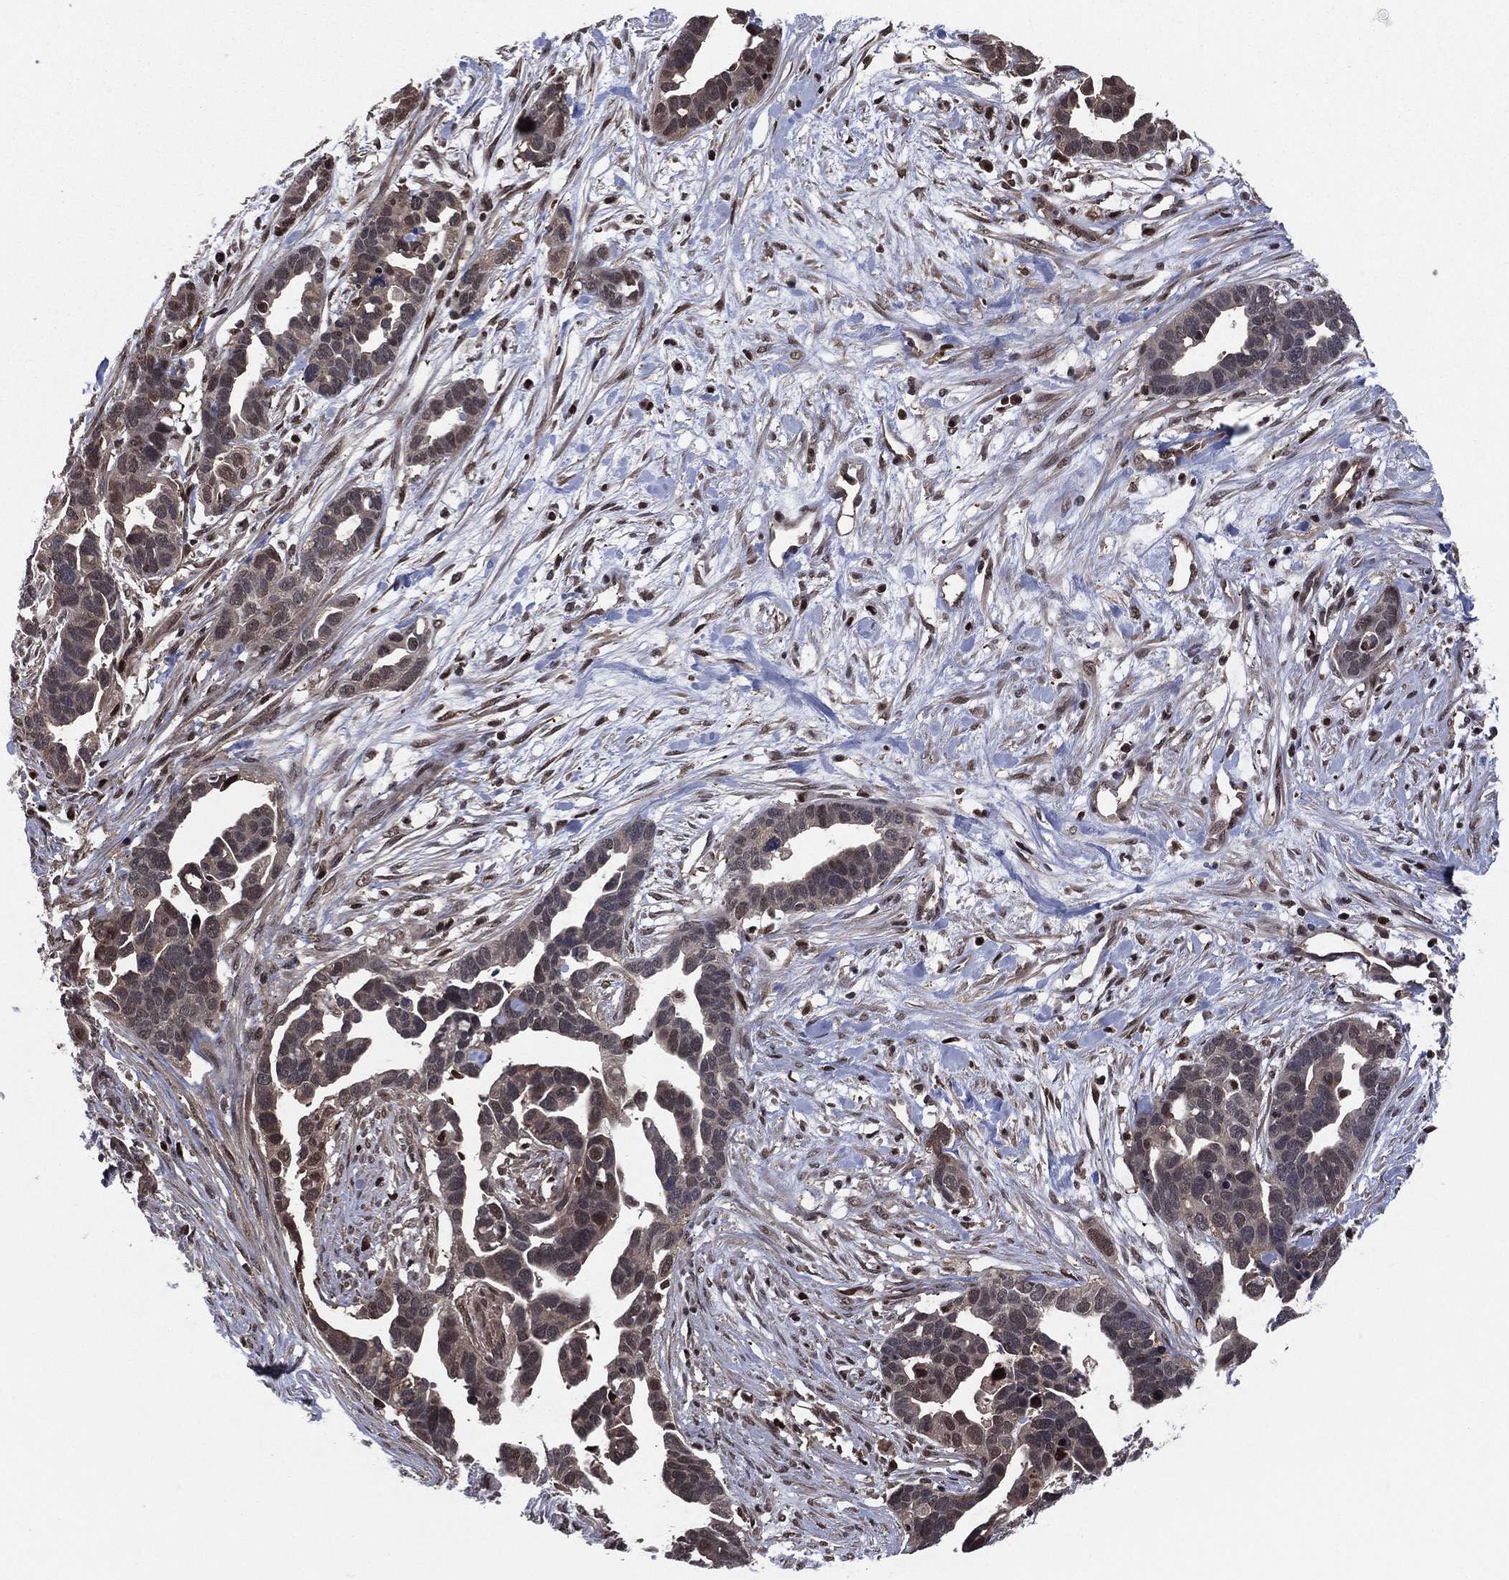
{"staining": {"intensity": "negative", "quantity": "none", "location": "none"}, "tissue": "ovarian cancer", "cell_type": "Tumor cells", "image_type": "cancer", "snomed": [{"axis": "morphology", "description": "Cystadenocarcinoma, serous, NOS"}, {"axis": "topography", "description": "Ovary"}], "caption": "An image of ovarian serous cystadenocarcinoma stained for a protein exhibits no brown staining in tumor cells.", "gene": "ICOSLG", "patient": {"sex": "female", "age": 54}}